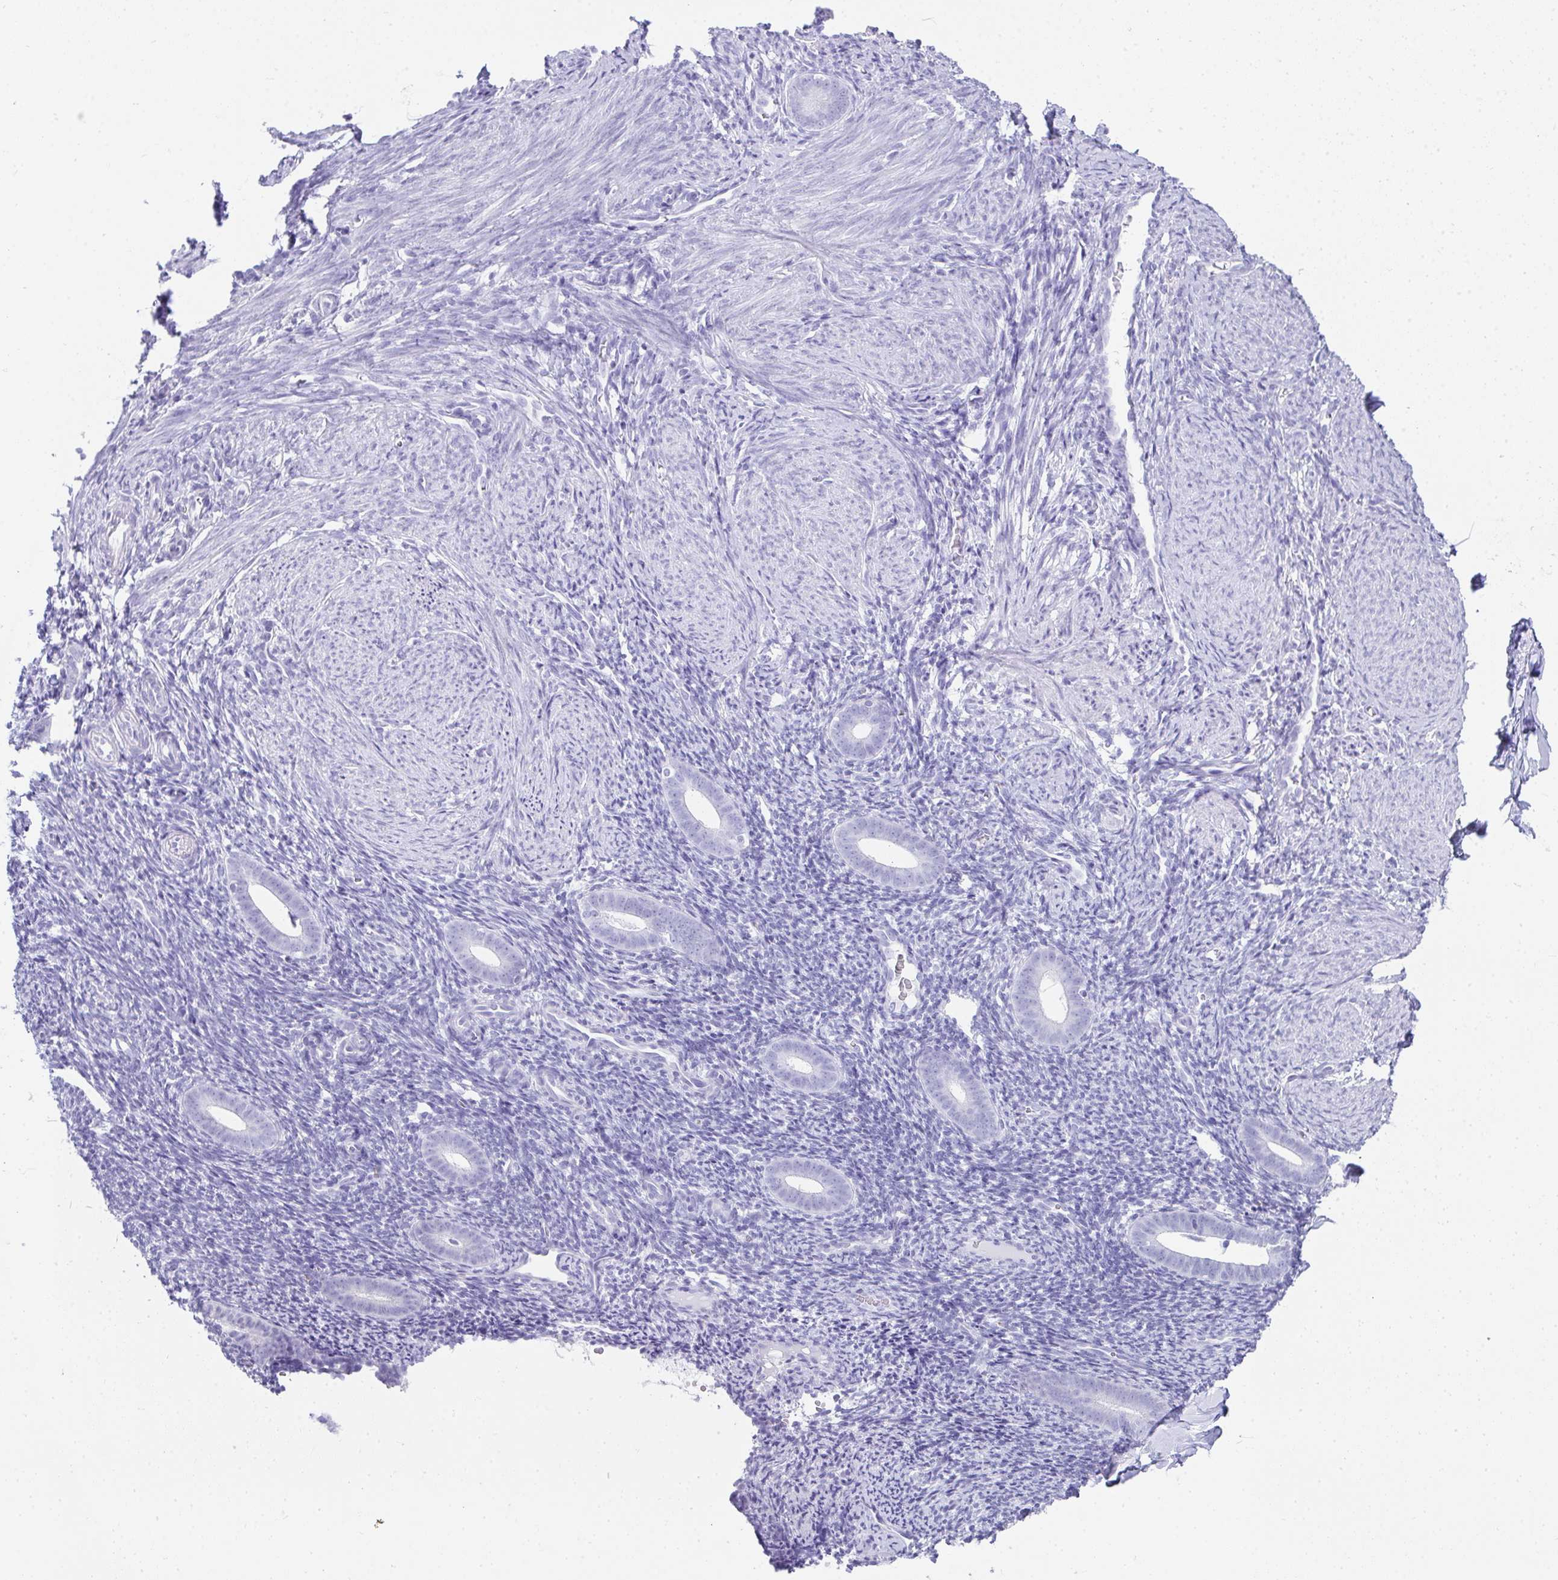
{"staining": {"intensity": "negative", "quantity": "none", "location": "none"}, "tissue": "endometrium", "cell_type": "Cells in endometrial stroma", "image_type": "normal", "snomed": [{"axis": "morphology", "description": "Normal tissue, NOS"}, {"axis": "topography", "description": "Endometrium"}], "caption": "Immunohistochemical staining of unremarkable endometrium exhibits no significant positivity in cells in endometrial stroma.", "gene": "RLF", "patient": {"sex": "female", "age": 39}}